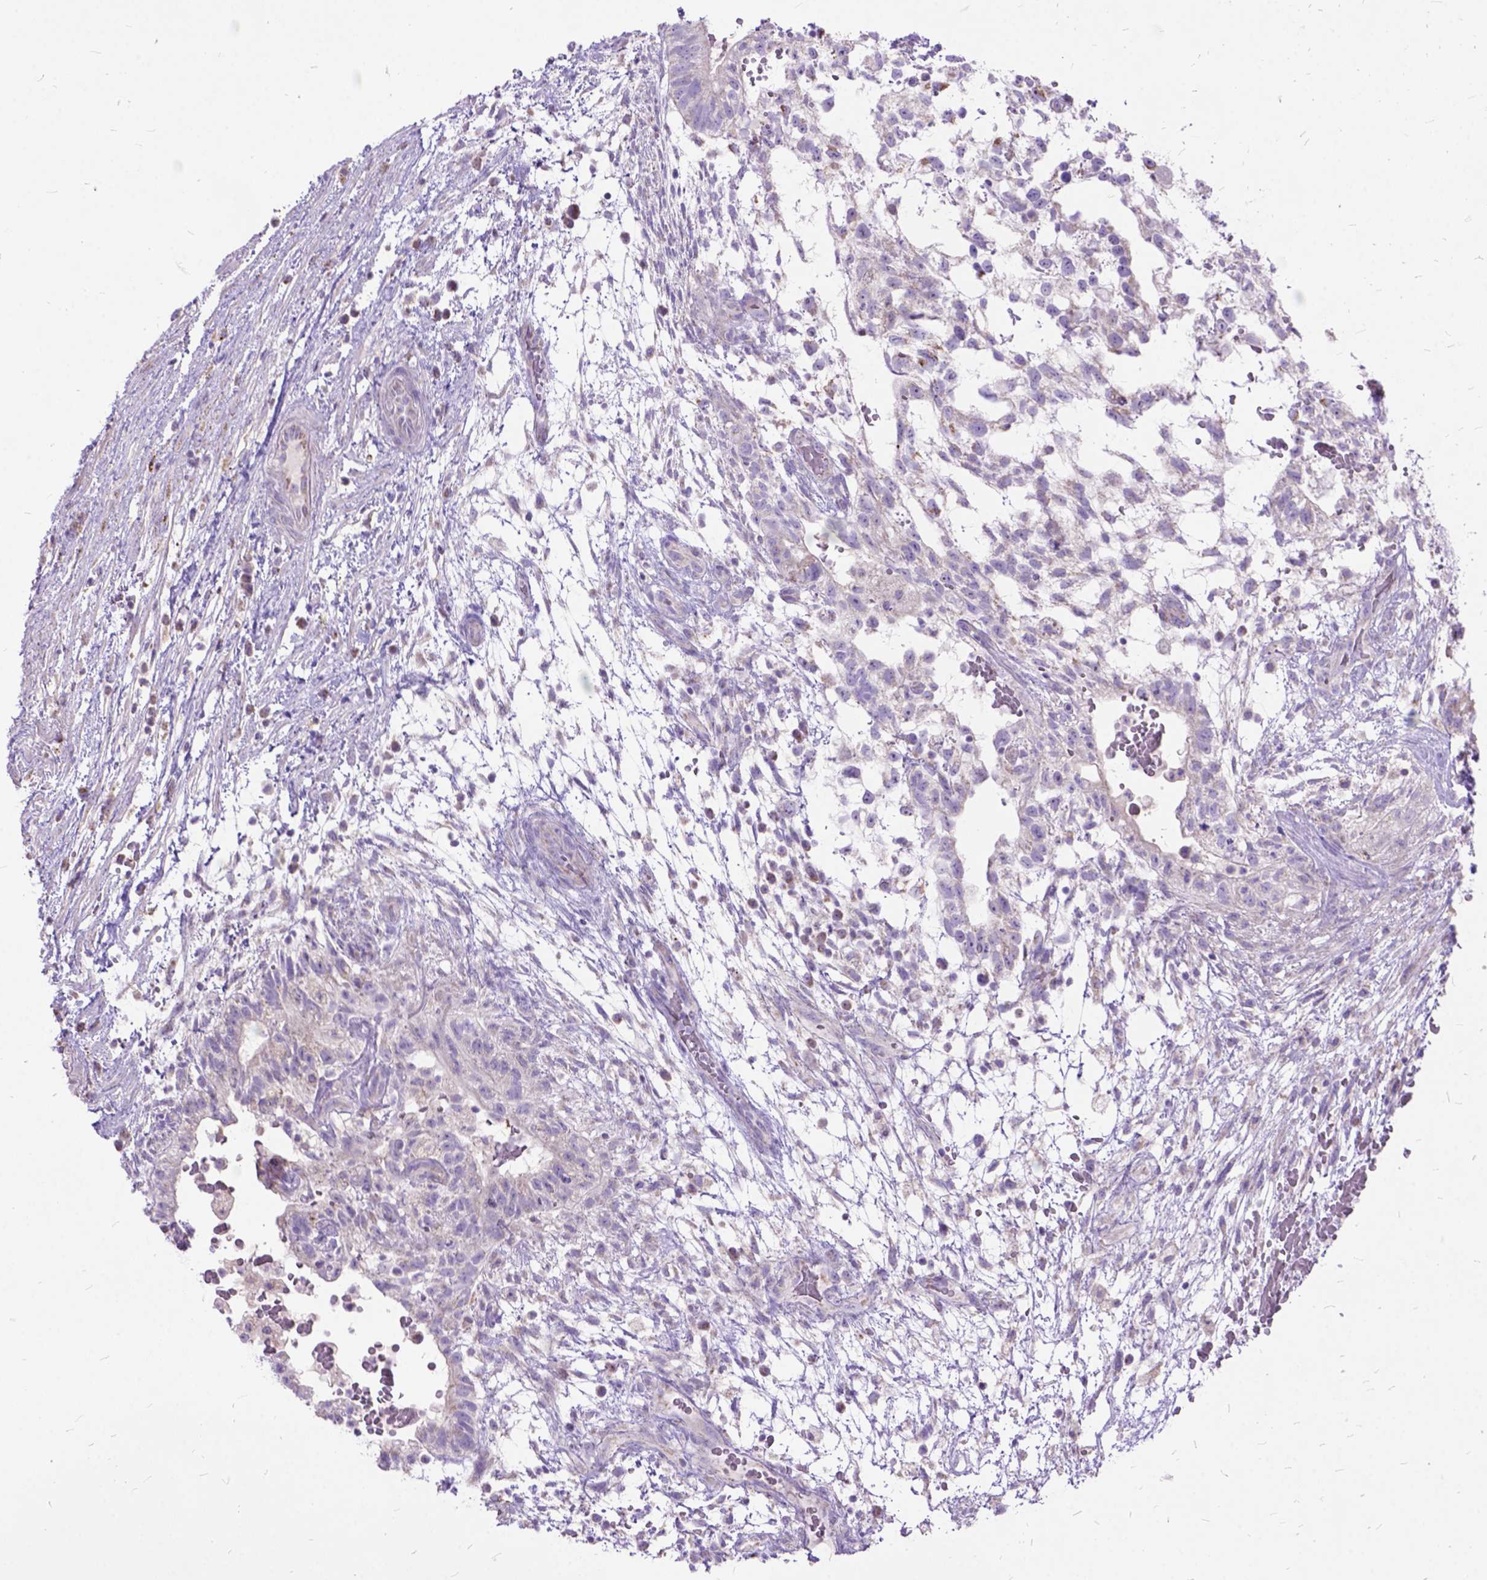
{"staining": {"intensity": "negative", "quantity": "none", "location": "none"}, "tissue": "testis cancer", "cell_type": "Tumor cells", "image_type": "cancer", "snomed": [{"axis": "morphology", "description": "Normal tissue, NOS"}, {"axis": "morphology", "description": "Carcinoma, Embryonal, NOS"}, {"axis": "topography", "description": "Testis"}], "caption": "Immunohistochemistry (IHC) photomicrograph of testis cancer (embryonal carcinoma) stained for a protein (brown), which exhibits no positivity in tumor cells.", "gene": "CTAG2", "patient": {"sex": "male", "age": 32}}